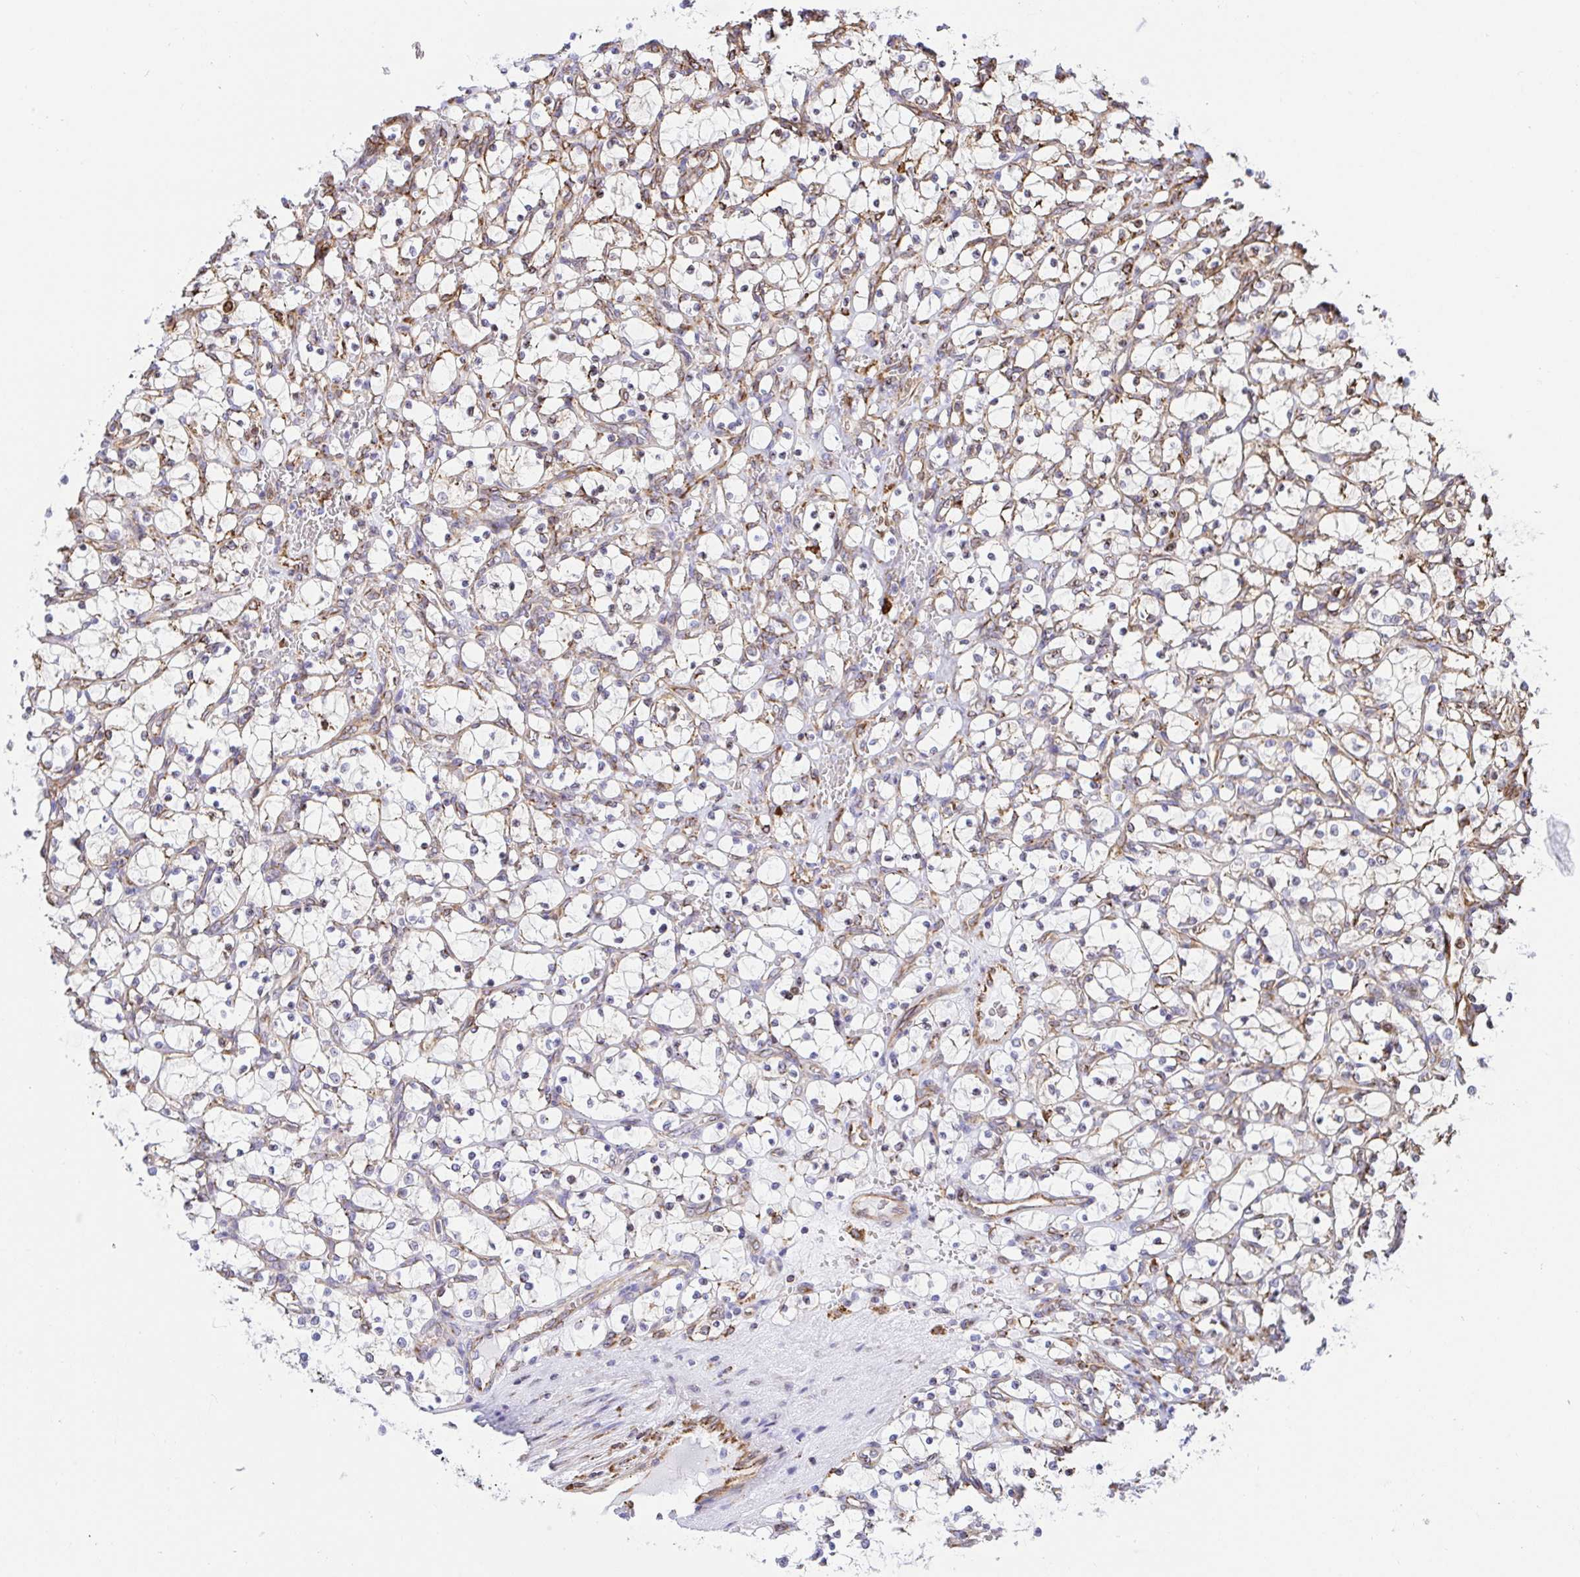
{"staining": {"intensity": "negative", "quantity": "none", "location": "none"}, "tissue": "renal cancer", "cell_type": "Tumor cells", "image_type": "cancer", "snomed": [{"axis": "morphology", "description": "Adenocarcinoma, NOS"}, {"axis": "topography", "description": "Kidney"}], "caption": "IHC image of human renal adenocarcinoma stained for a protein (brown), which exhibits no staining in tumor cells.", "gene": "CLGN", "patient": {"sex": "female", "age": 69}}